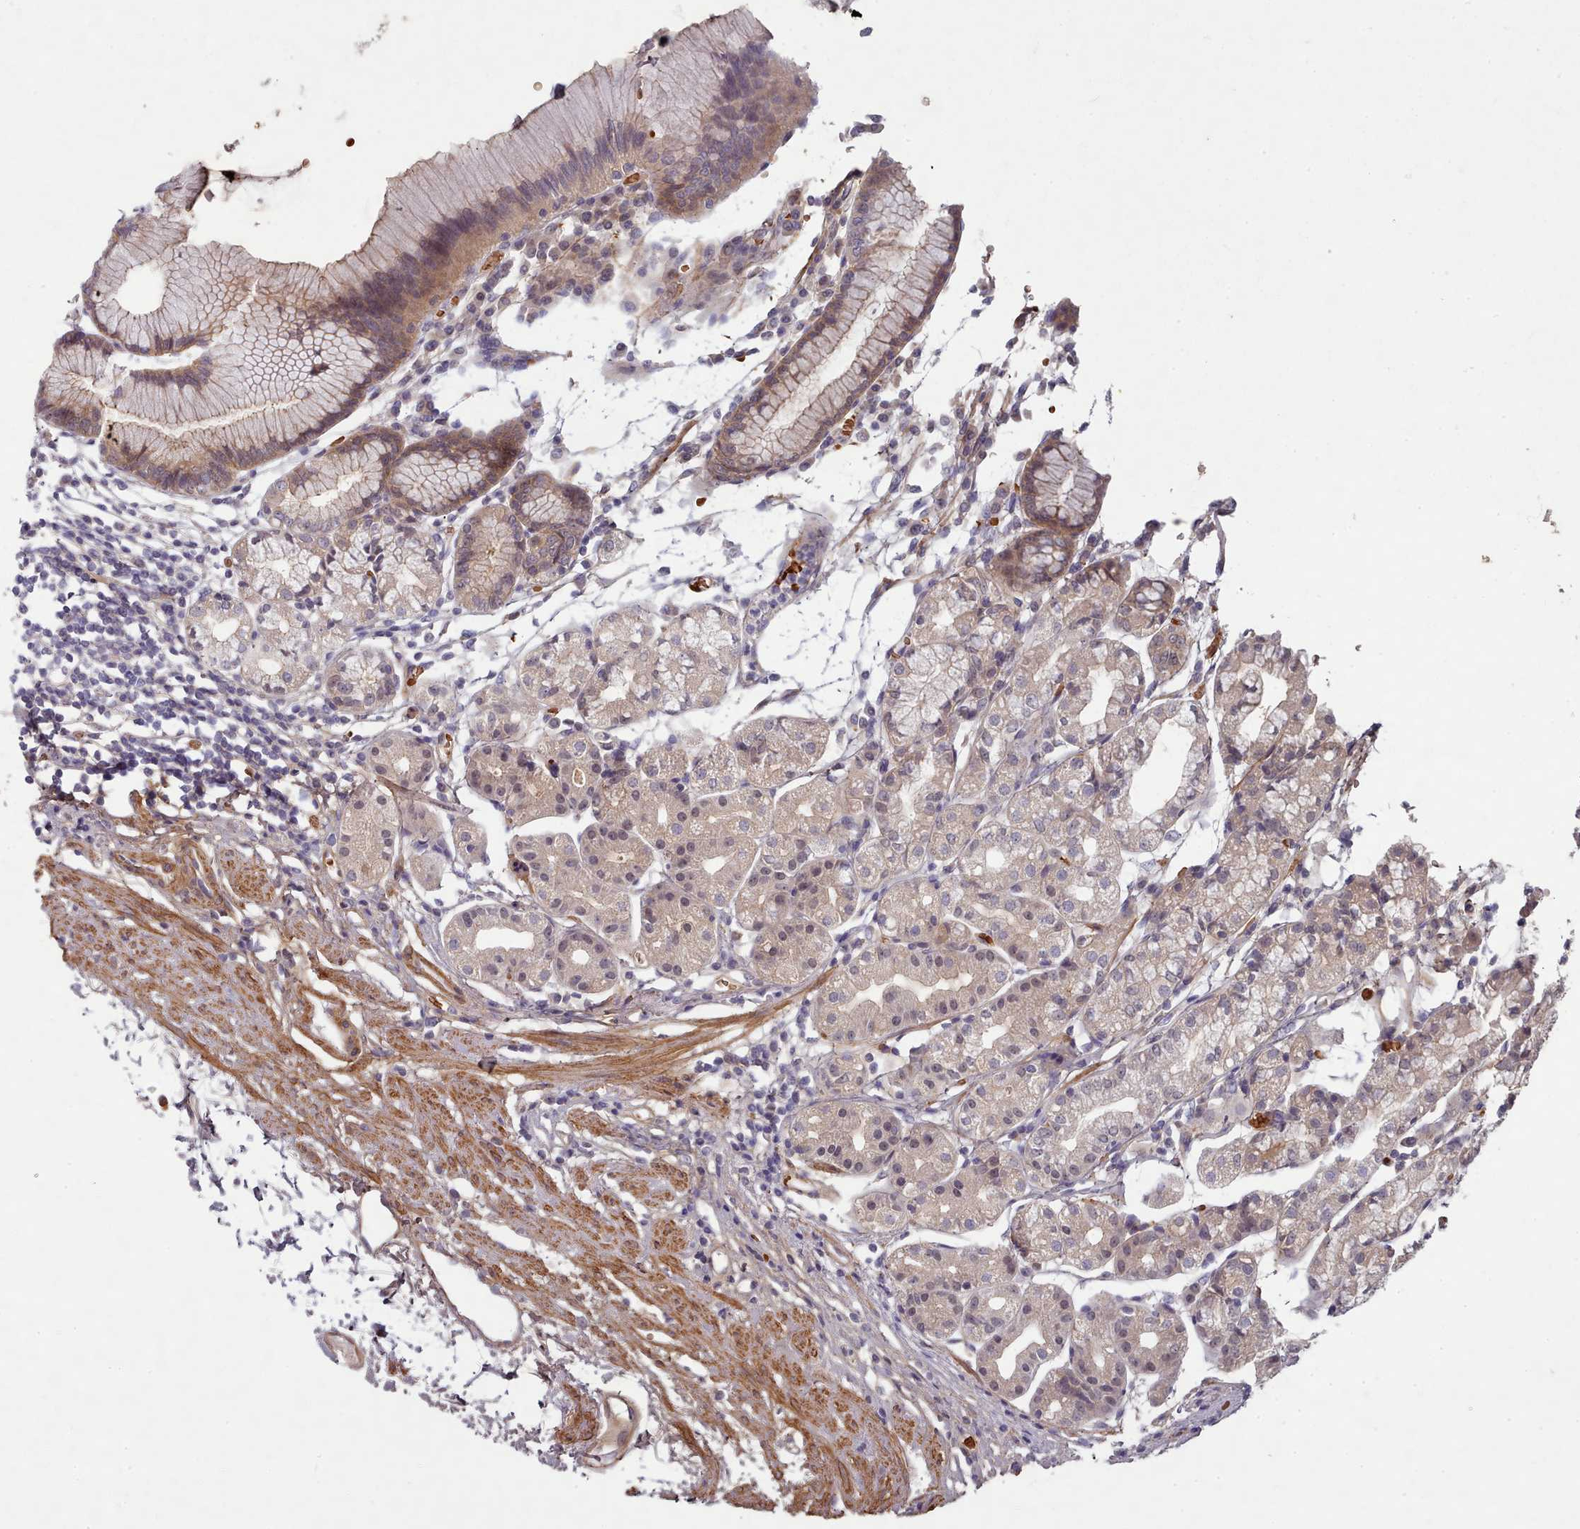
{"staining": {"intensity": "moderate", "quantity": "<25%", "location": "cytoplasmic/membranous,nuclear"}, "tissue": "stomach", "cell_type": "Glandular cells", "image_type": "normal", "snomed": [{"axis": "morphology", "description": "Normal tissue, NOS"}, {"axis": "topography", "description": "Stomach"}], "caption": "There is low levels of moderate cytoplasmic/membranous,nuclear expression in glandular cells of benign stomach, as demonstrated by immunohistochemical staining (brown color).", "gene": "CLNS1A", "patient": {"sex": "female", "age": 57}}